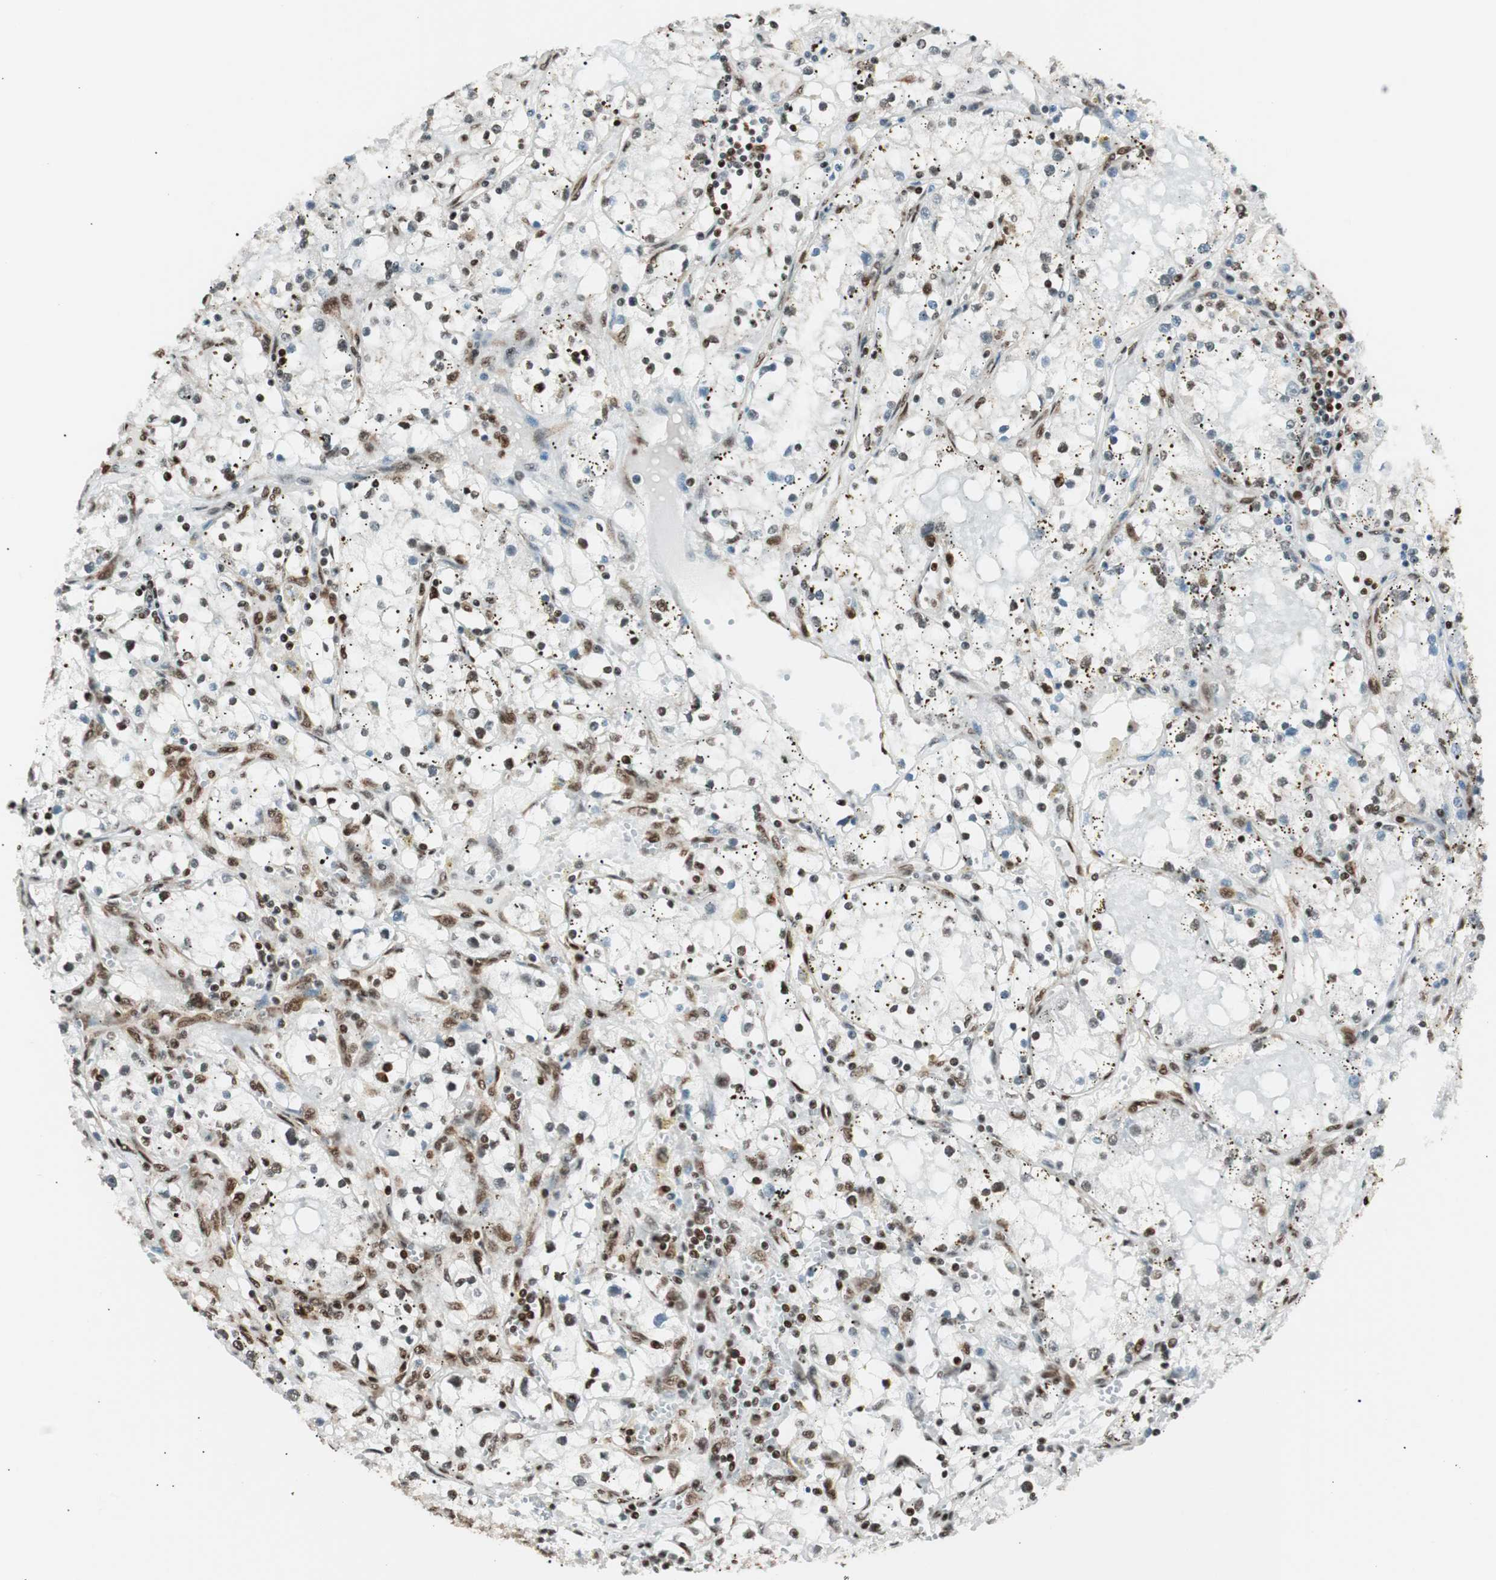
{"staining": {"intensity": "moderate", "quantity": "25%-75%", "location": "nuclear"}, "tissue": "renal cancer", "cell_type": "Tumor cells", "image_type": "cancer", "snomed": [{"axis": "morphology", "description": "Adenocarcinoma, NOS"}, {"axis": "topography", "description": "Kidney"}], "caption": "Renal cancer (adenocarcinoma) stained with a brown dye demonstrates moderate nuclear positive staining in about 25%-75% of tumor cells.", "gene": "EWSR1", "patient": {"sex": "male", "age": 56}}